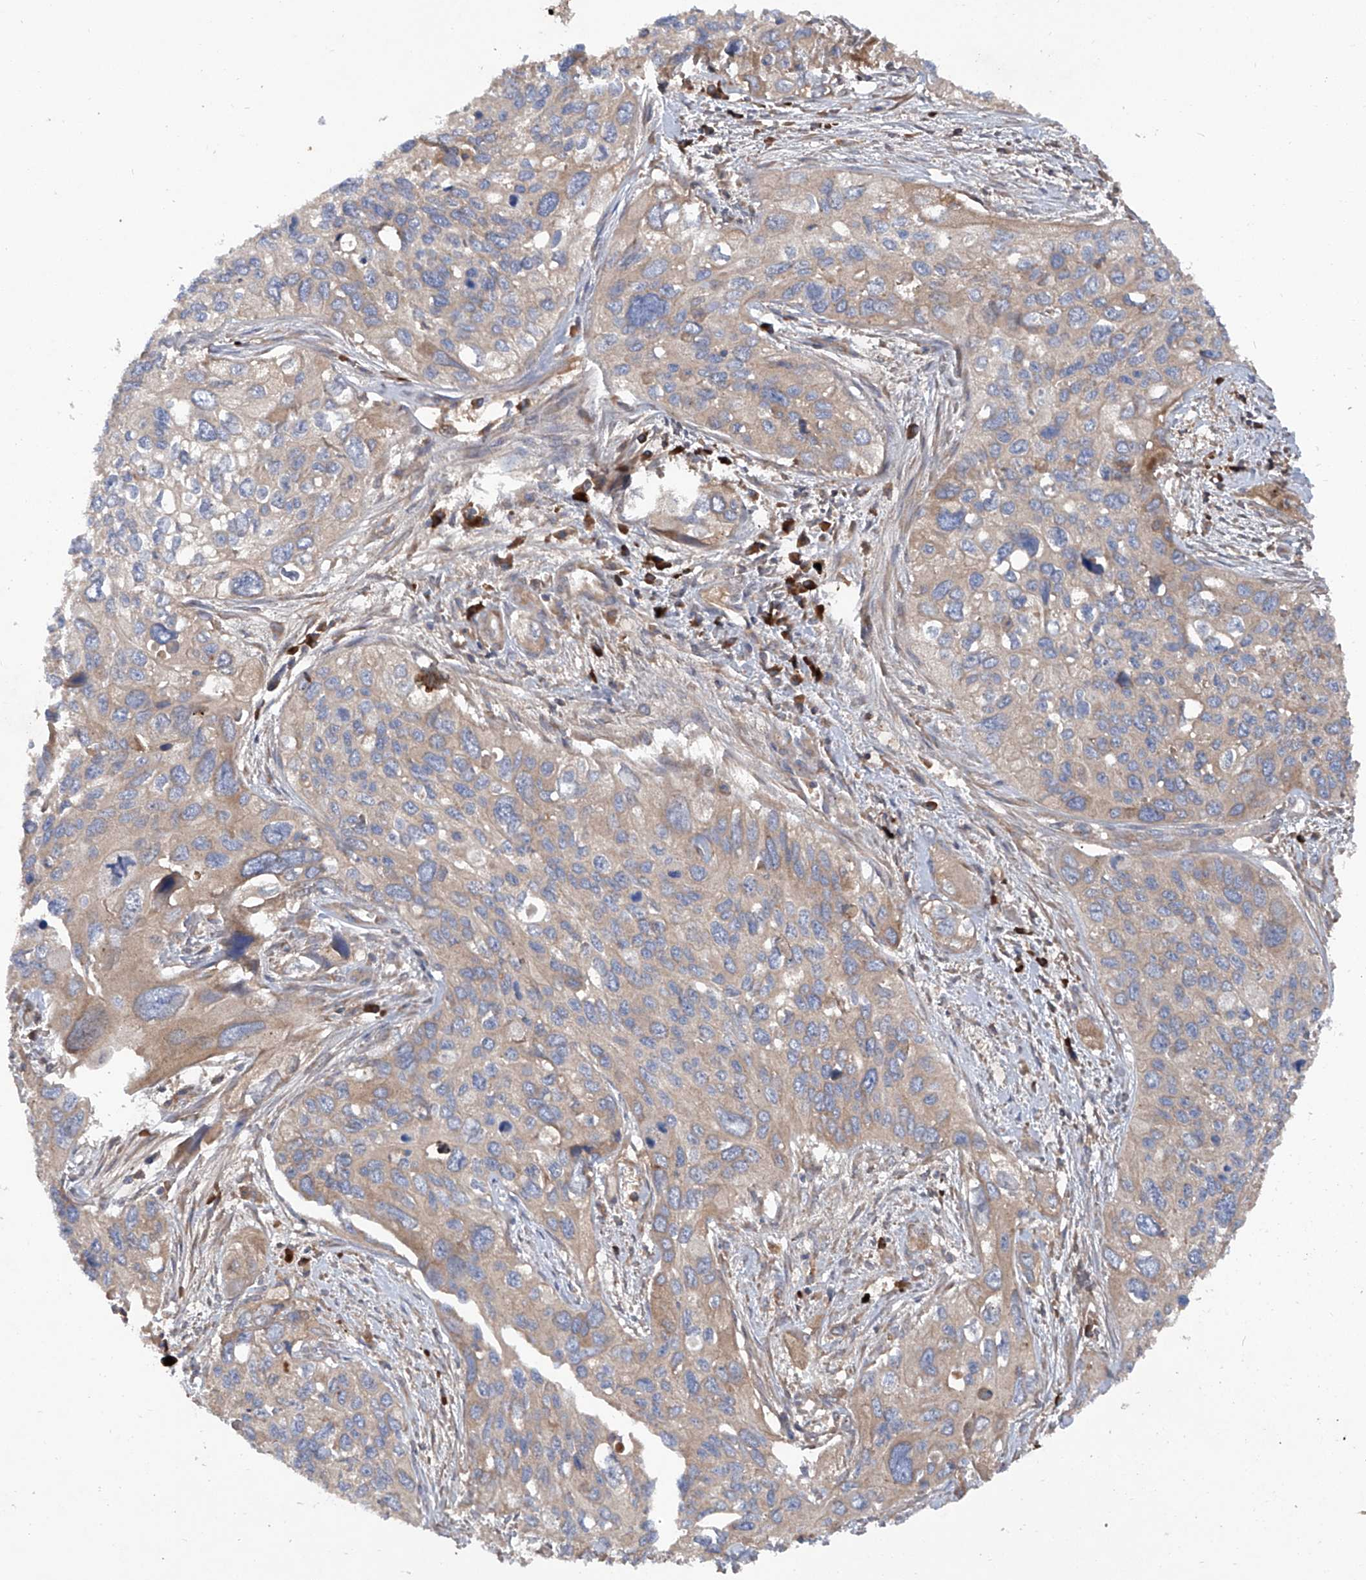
{"staining": {"intensity": "weak", "quantity": "<25%", "location": "cytoplasmic/membranous"}, "tissue": "cervical cancer", "cell_type": "Tumor cells", "image_type": "cancer", "snomed": [{"axis": "morphology", "description": "Squamous cell carcinoma, NOS"}, {"axis": "topography", "description": "Cervix"}], "caption": "Tumor cells are negative for protein expression in human squamous cell carcinoma (cervical).", "gene": "ASCC3", "patient": {"sex": "female", "age": 55}}